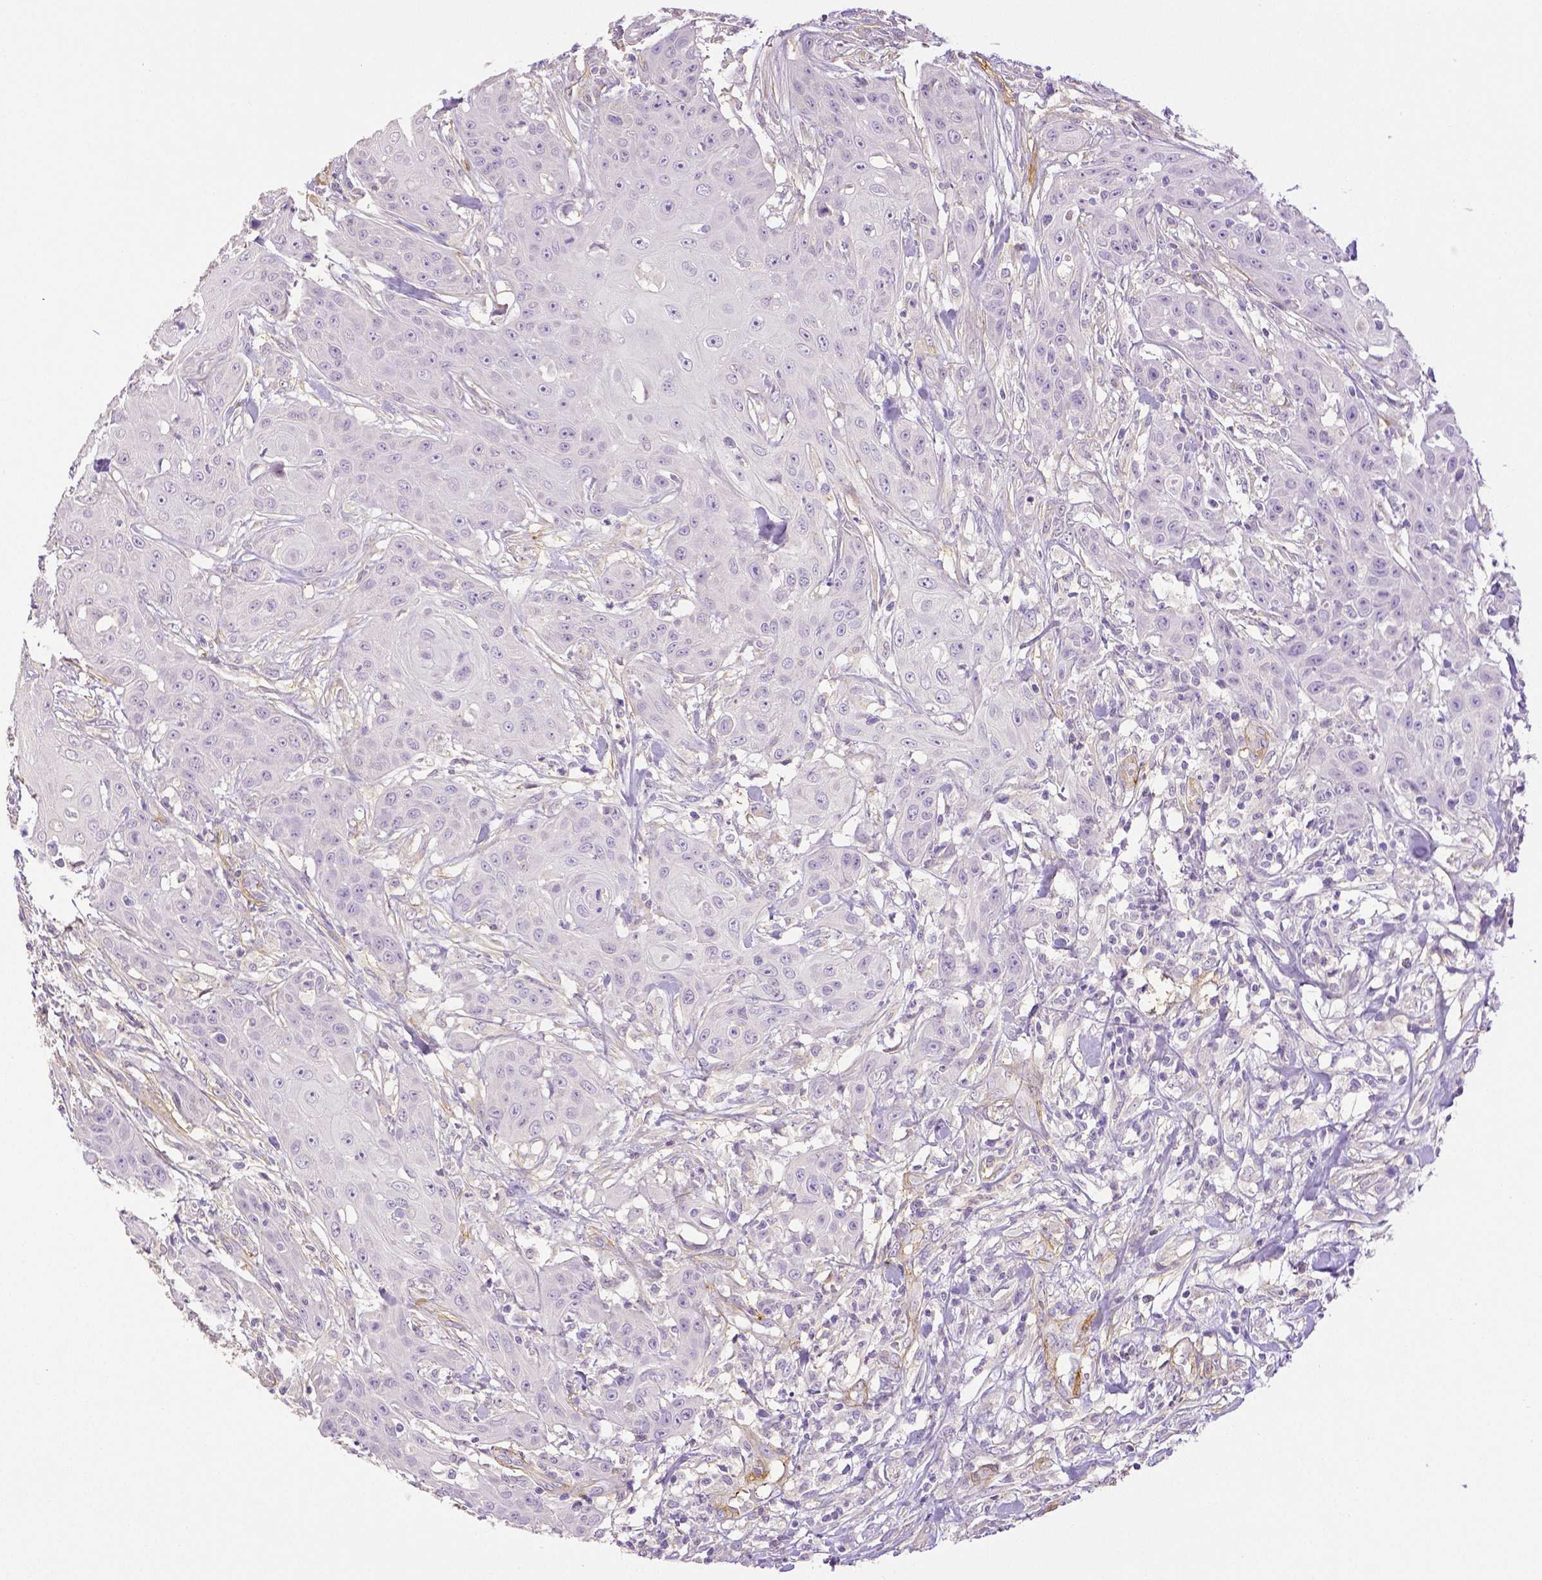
{"staining": {"intensity": "negative", "quantity": "none", "location": "none"}, "tissue": "head and neck cancer", "cell_type": "Tumor cells", "image_type": "cancer", "snomed": [{"axis": "morphology", "description": "Squamous cell carcinoma, NOS"}, {"axis": "topography", "description": "Oral tissue"}, {"axis": "topography", "description": "Head-Neck"}], "caption": "There is no significant staining in tumor cells of head and neck cancer.", "gene": "THY1", "patient": {"sex": "female", "age": 55}}